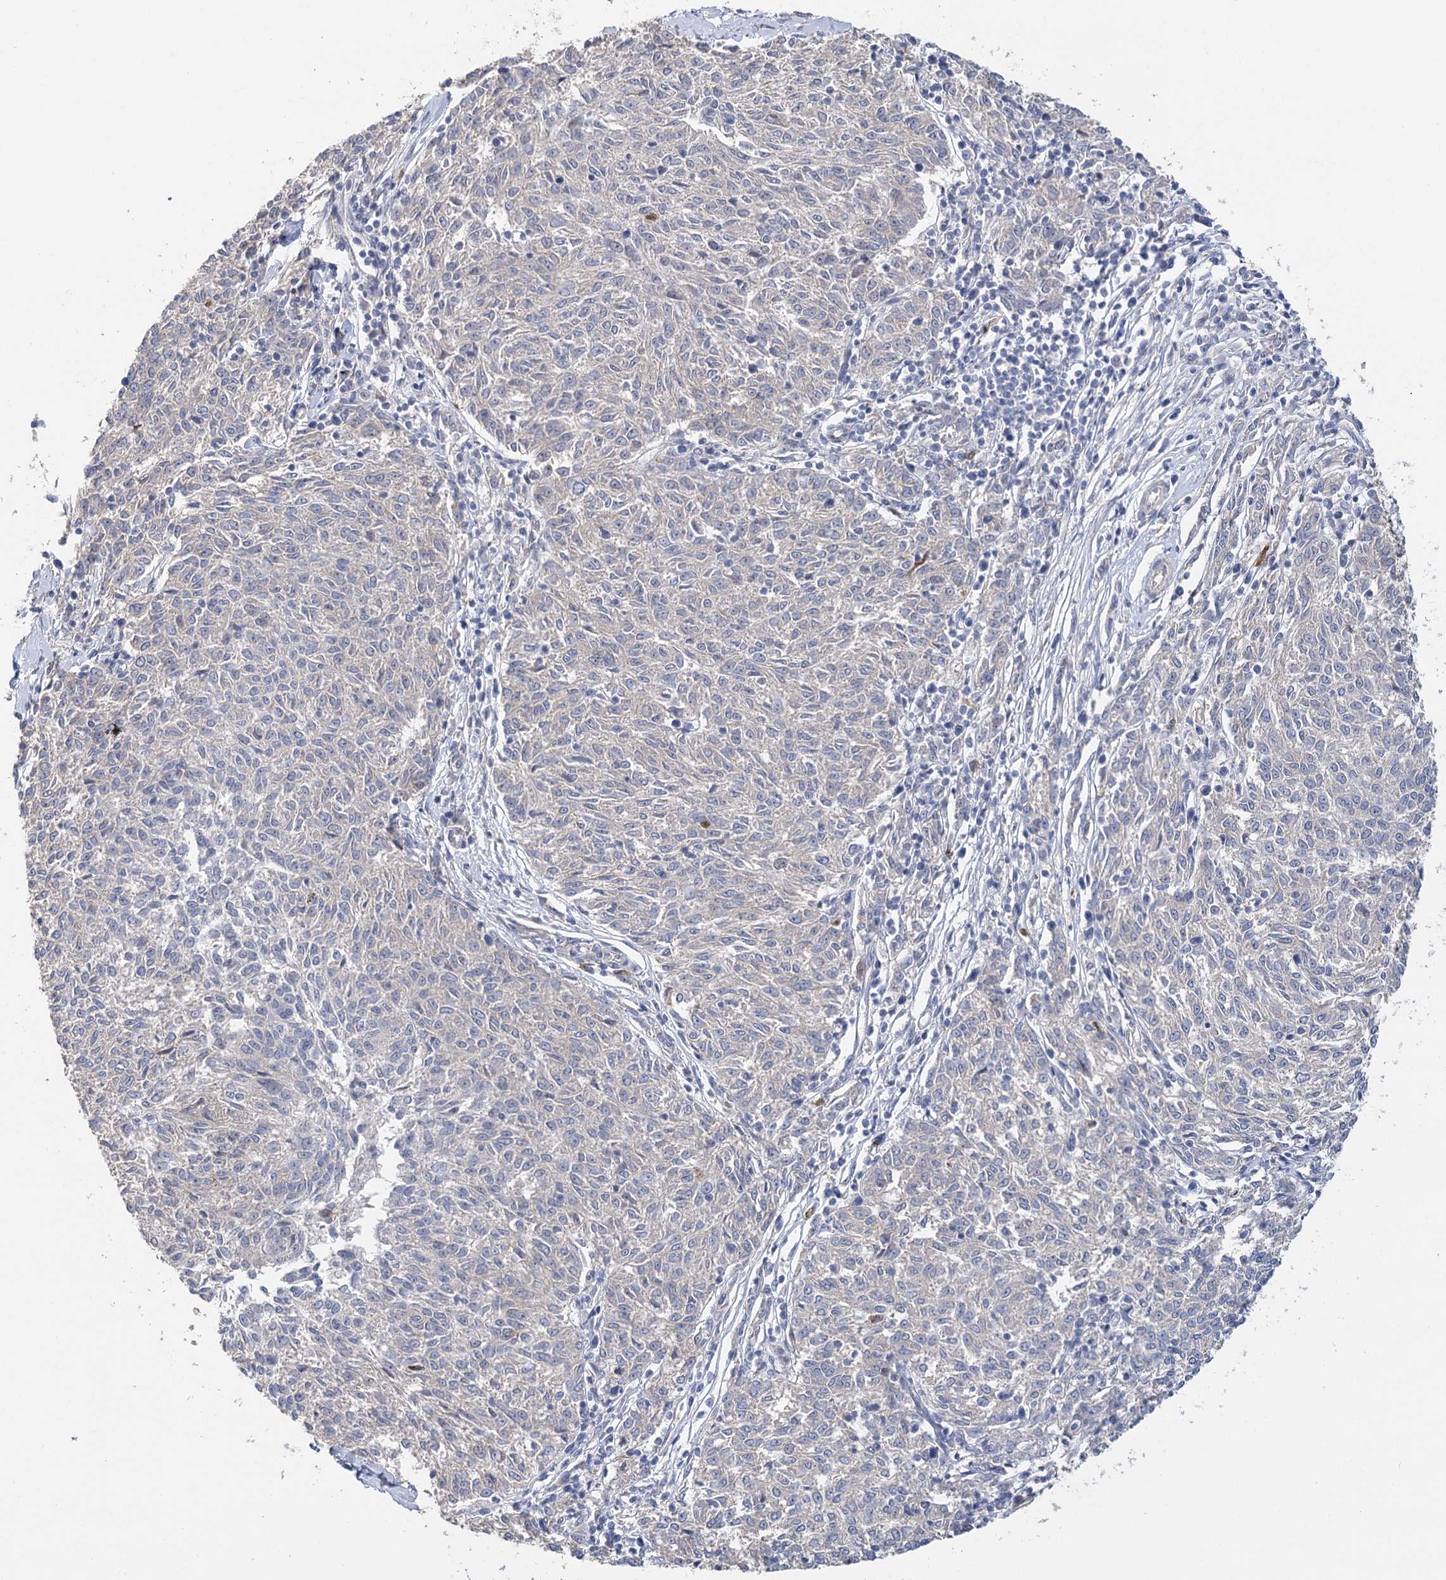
{"staining": {"intensity": "negative", "quantity": "none", "location": "none"}, "tissue": "melanoma", "cell_type": "Tumor cells", "image_type": "cancer", "snomed": [{"axis": "morphology", "description": "Malignant melanoma, NOS"}, {"axis": "topography", "description": "Skin"}], "caption": "An immunohistochemistry photomicrograph of melanoma is shown. There is no staining in tumor cells of melanoma.", "gene": "EPB41L5", "patient": {"sex": "female", "age": 72}}